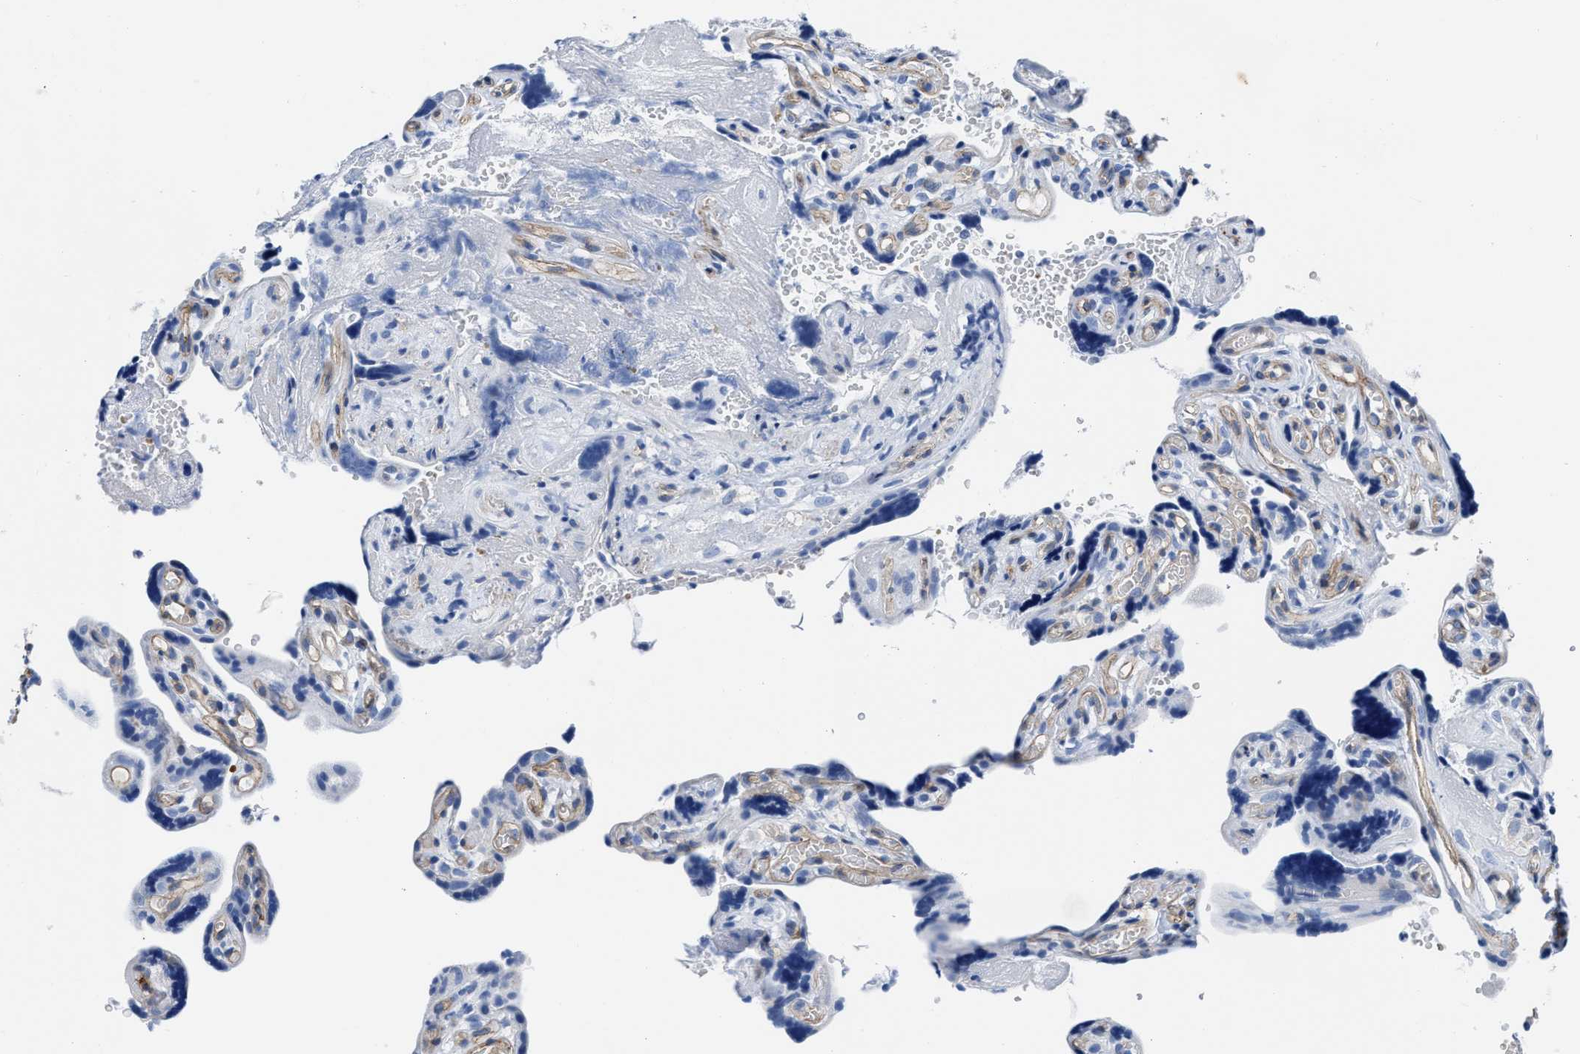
{"staining": {"intensity": "negative", "quantity": "none", "location": "none"}, "tissue": "placenta", "cell_type": "Decidual cells", "image_type": "normal", "snomed": [{"axis": "morphology", "description": "Normal tissue, NOS"}, {"axis": "topography", "description": "Placenta"}], "caption": "This is an IHC image of benign human placenta. There is no expression in decidual cells.", "gene": "KCNMB3", "patient": {"sex": "female", "age": 30}}